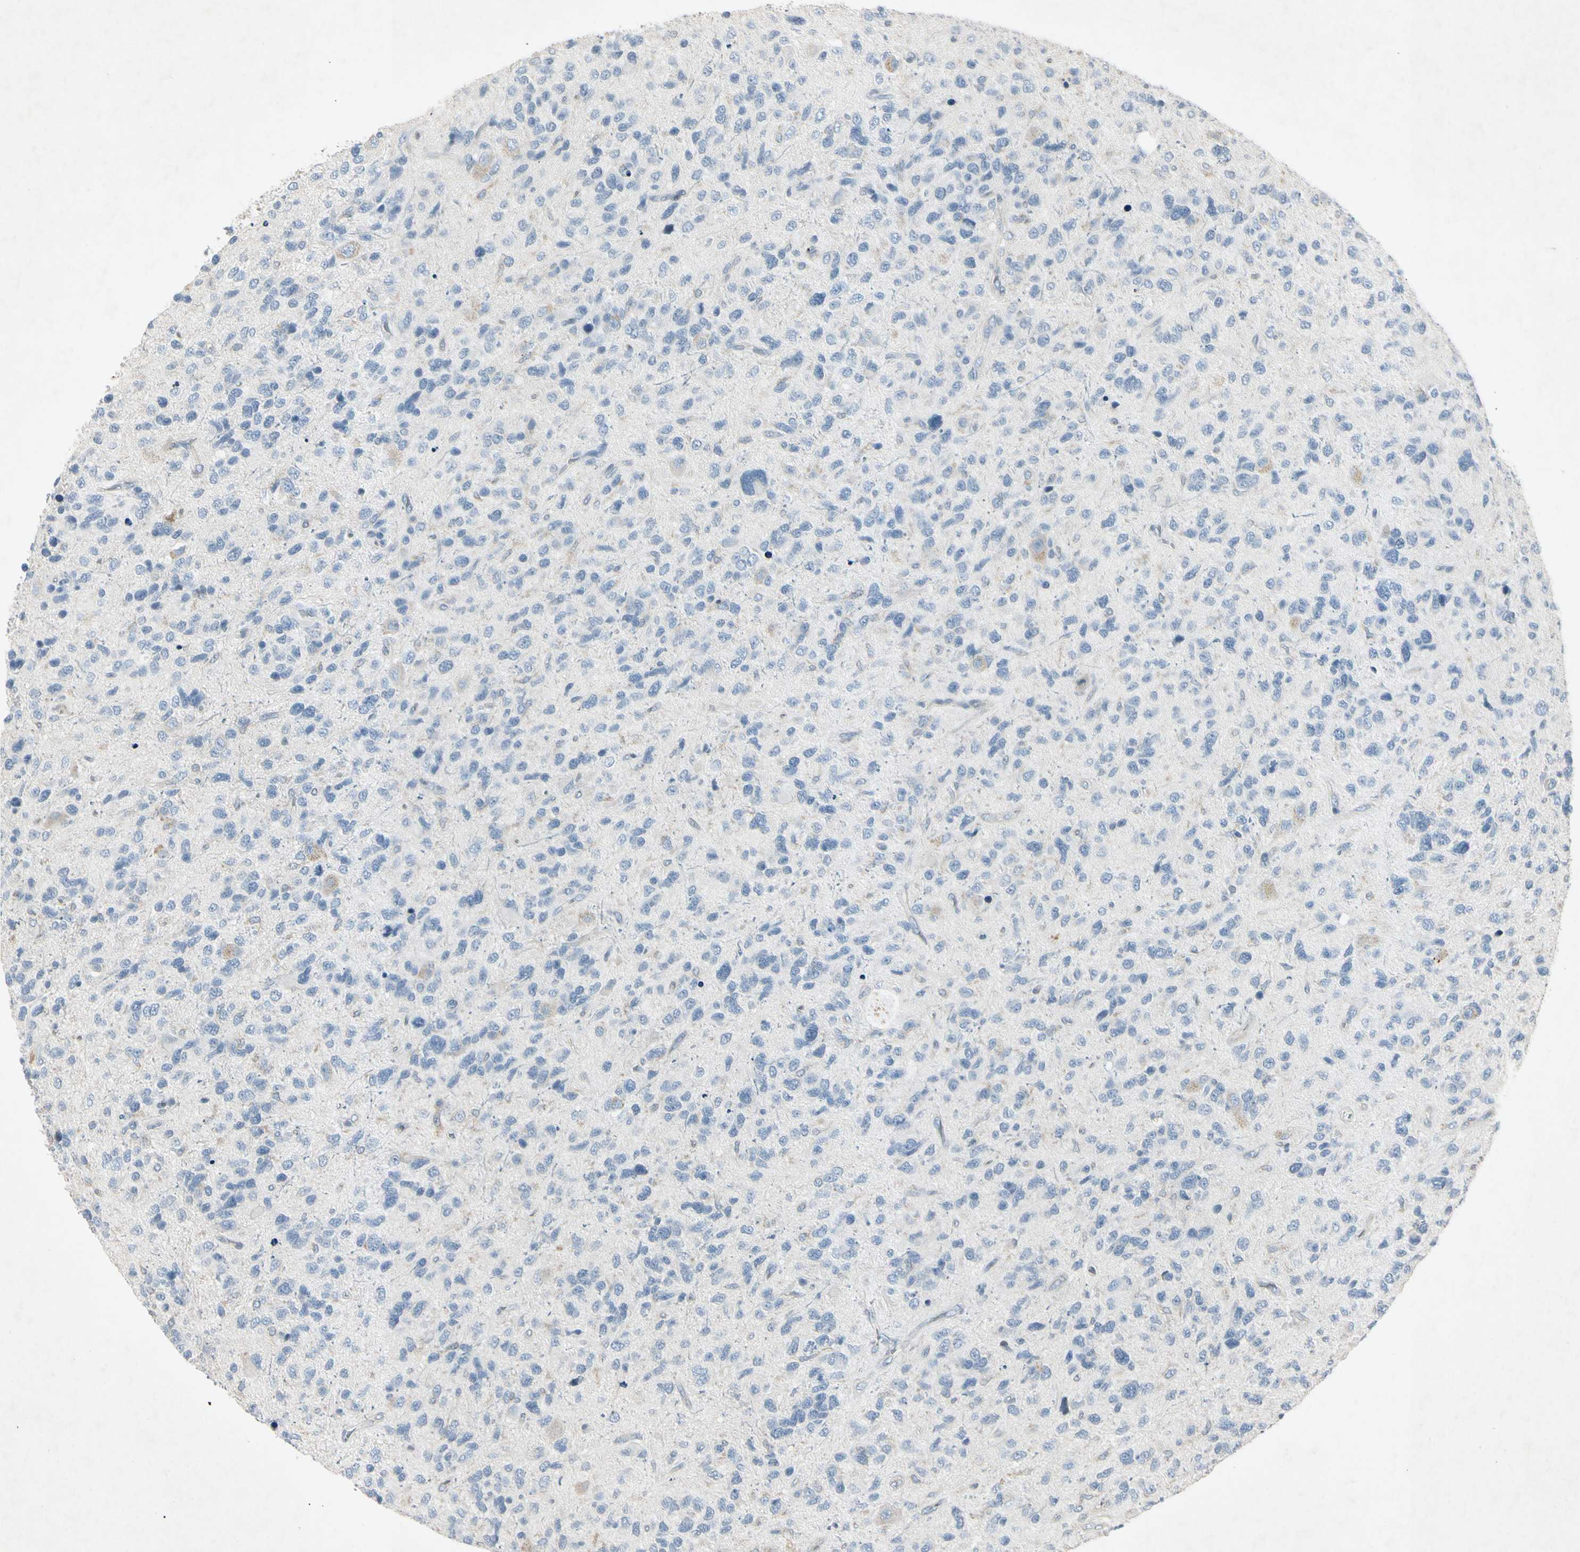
{"staining": {"intensity": "negative", "quantity": "none", "location": "none"}, "tissue": "glioma", "cell_type": "Tumor cells", "image_type": "cancer", "snomed": [{"axis": "morphology", "description": "Glioma, malignant, High grade"}, {"axis": "topography", "description": "Brain"}], "caption": "Malignant glioma (high-grade) was stained to show a protein in brown. There is no significant positivity in tumor cells. (Immunohistochemistry, brightfield microscopy, high magnification).", "gene": "TEK", "patient": {"sex": "female", "age": 58}}